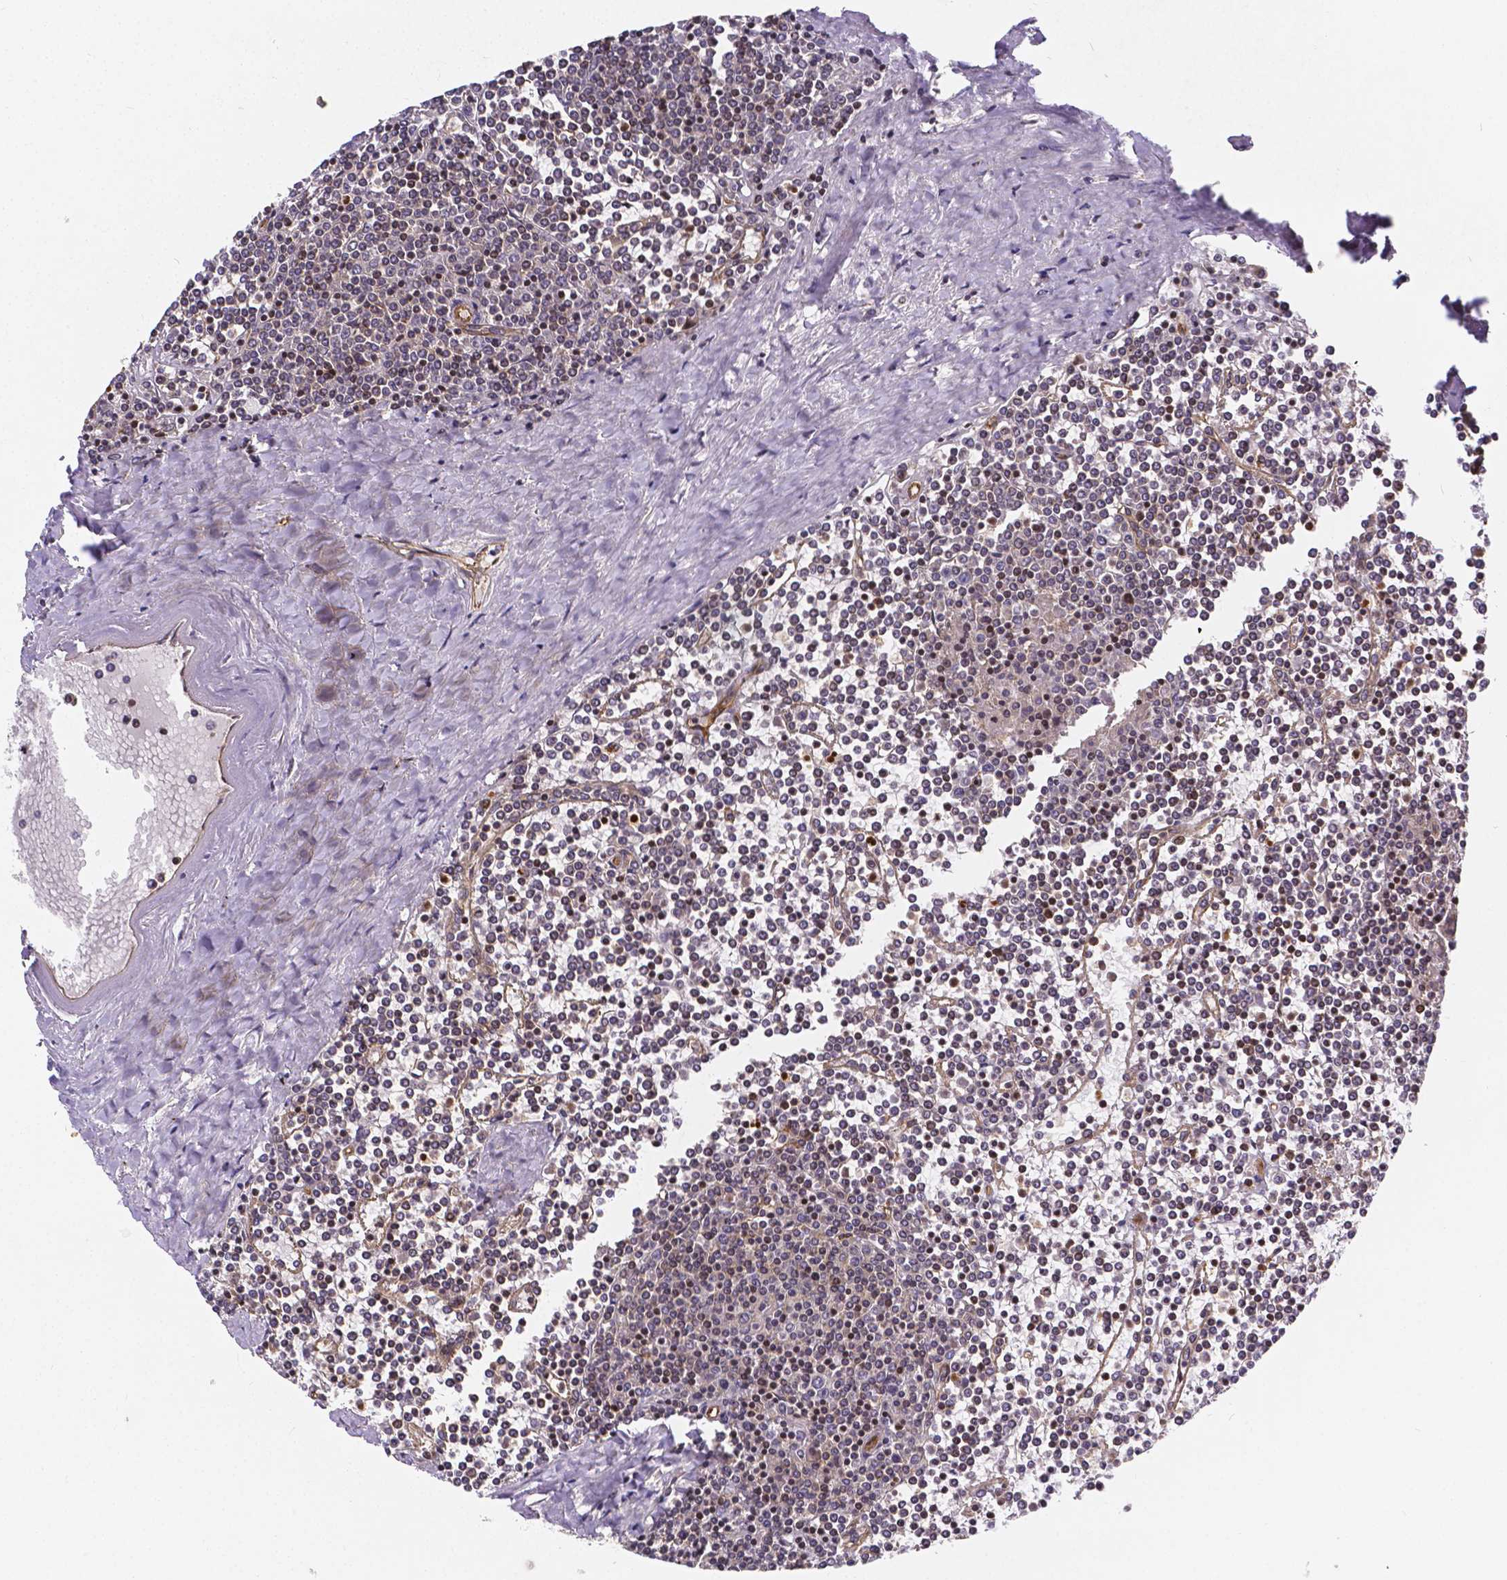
{"staining": {"intensity": "moderate", "quantity": "25%-75%", "location": "cytoplasmic/membranous"}, "tissue": "lymphoma", "cell_type": "Tumor cells", "image_type": "cancer", "snomed": [{"axis": "morphology", "description": "Malignant lymphoma, non-Hodgkin's type, Low grade"}, {"axis": "topography", "description": "Spleen"}], "caption": "Tumor cells display medium levels of moderate cytoplasmic/membranous positivity in approximately 25%-75% of cells in human lymphoma.", "gene": "CLINT1", "patient": {"sex": "female", "age": 19}}